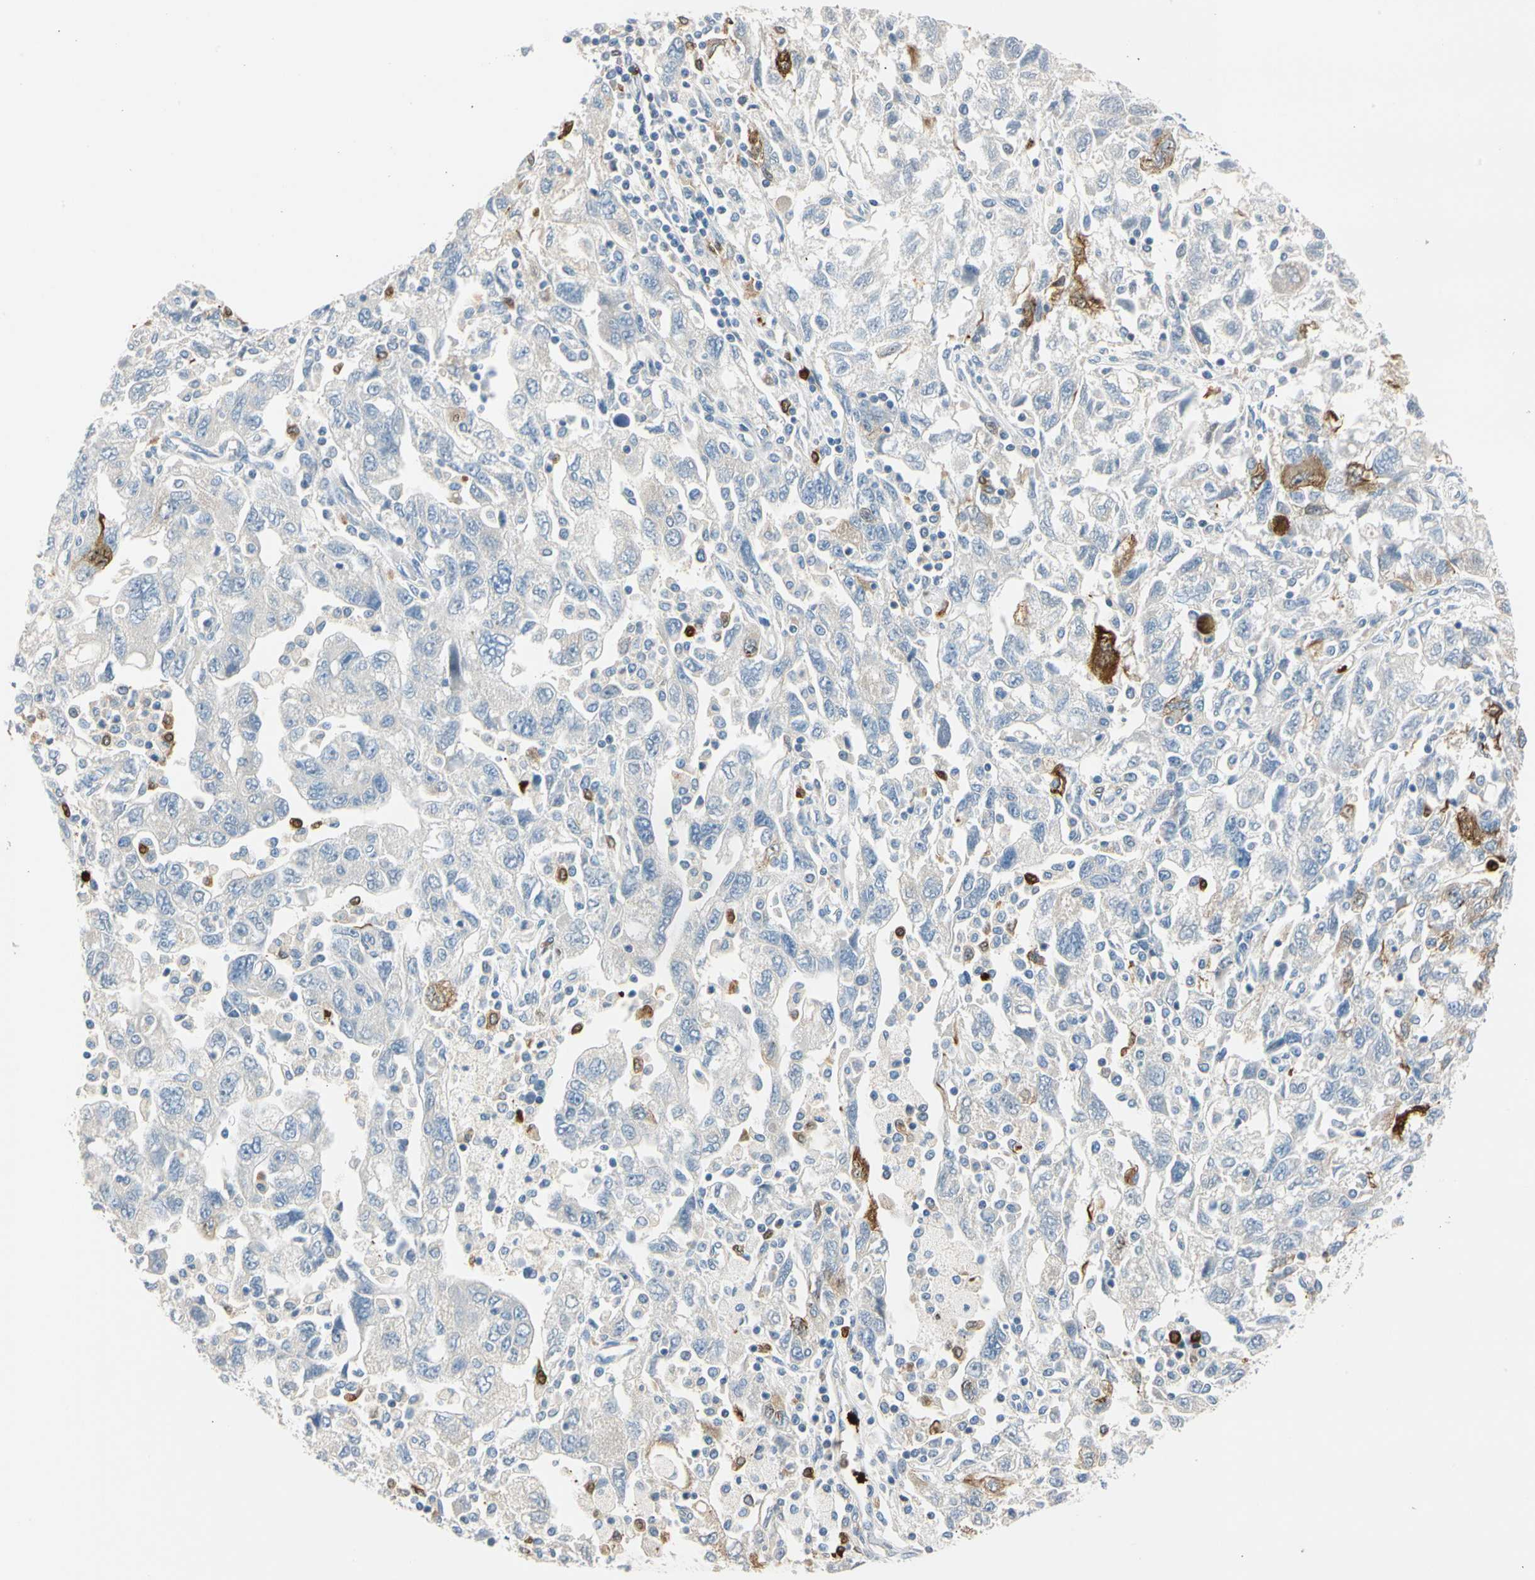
{"staining": {"intensity": "strong", "quantity": "<25%", "location": "cytoplasmic/membranous"}, "tissue": "ovarian cancer", "cell_type": "Tumor cells", "image_type": "cancer", "snomed": [{"axis": "morphology", "description": "Carcinoma, NOS"}, {"axis": "morphology", "description": "Cystadenocarcinoma, serous, NOS"}, {"axis": "topography", "description": "Ovary"}], "caption": "This is a histology image of immunohistochemistry (IHC) staining of ovarian cancer (serous cystadenocarcinoma), which shows strong expression in the cytoplasmic/membranous of tumor cells.", "gene": "TRAF5", "patient": {"sex": "female", "age": 69}}